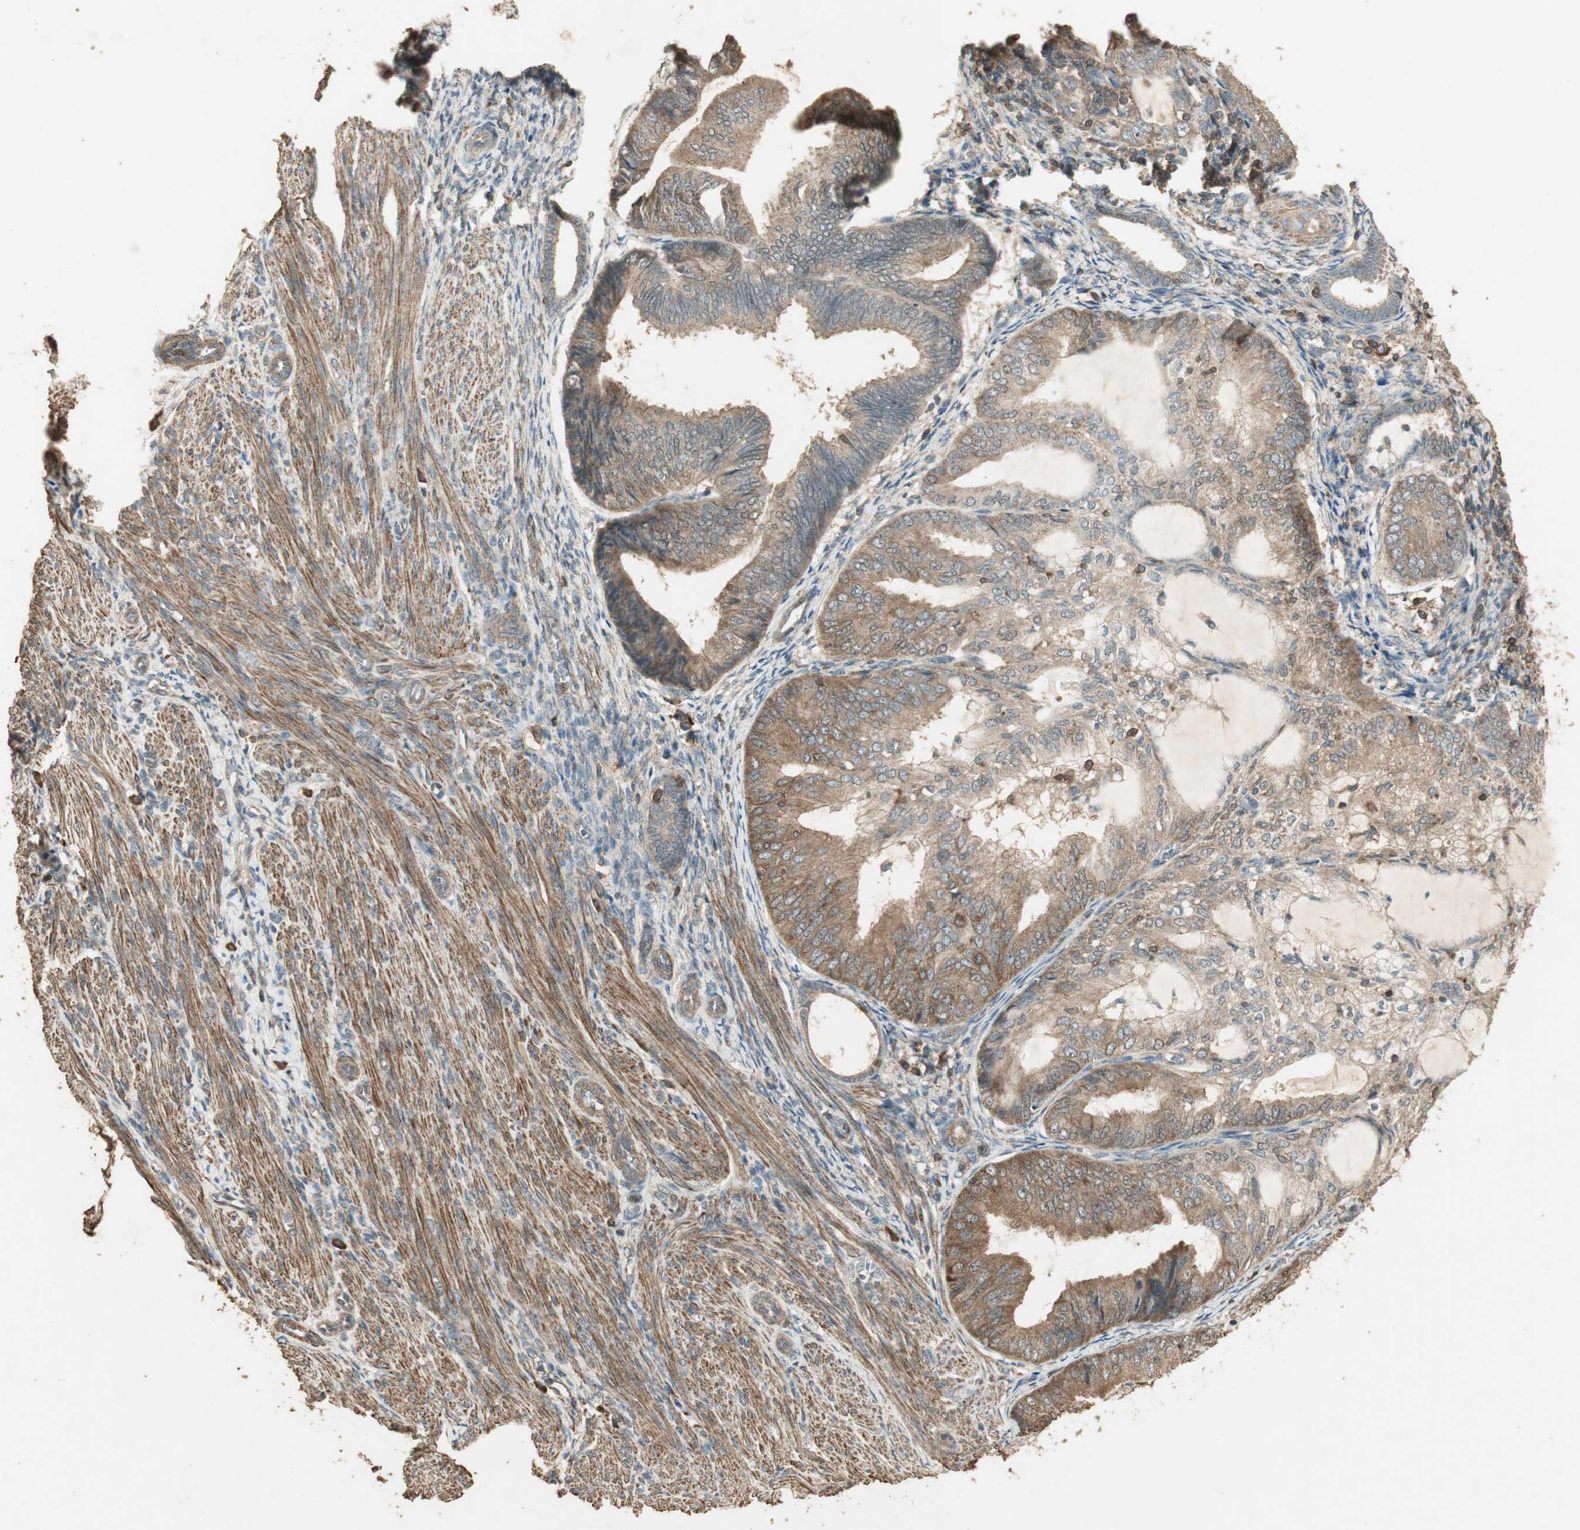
{"staining": {"intensity": "moderate", "quantity": "25%-75%", "location": "cytoplasmic/membranous"}, "tissue": "endometrial cancer", "cell_type": "Tumor cells", "image_type": "cancer", "snomed": [{"axis": "morphology", "description": "Adenocarcinoma, NOS"}, {"axis": "topography", "description": "Endometrium"}], "caption": "DAB (3,3'-diaminobenzidine) immunohistochemical staining of endometrial adenocarcinoma demonstrates moderate cytoplasmic/membranous protein positivity in approximately 25%-75% of tumor cells.", "gene": "USP2", "patient": {"sex": "female", "age": 81}}